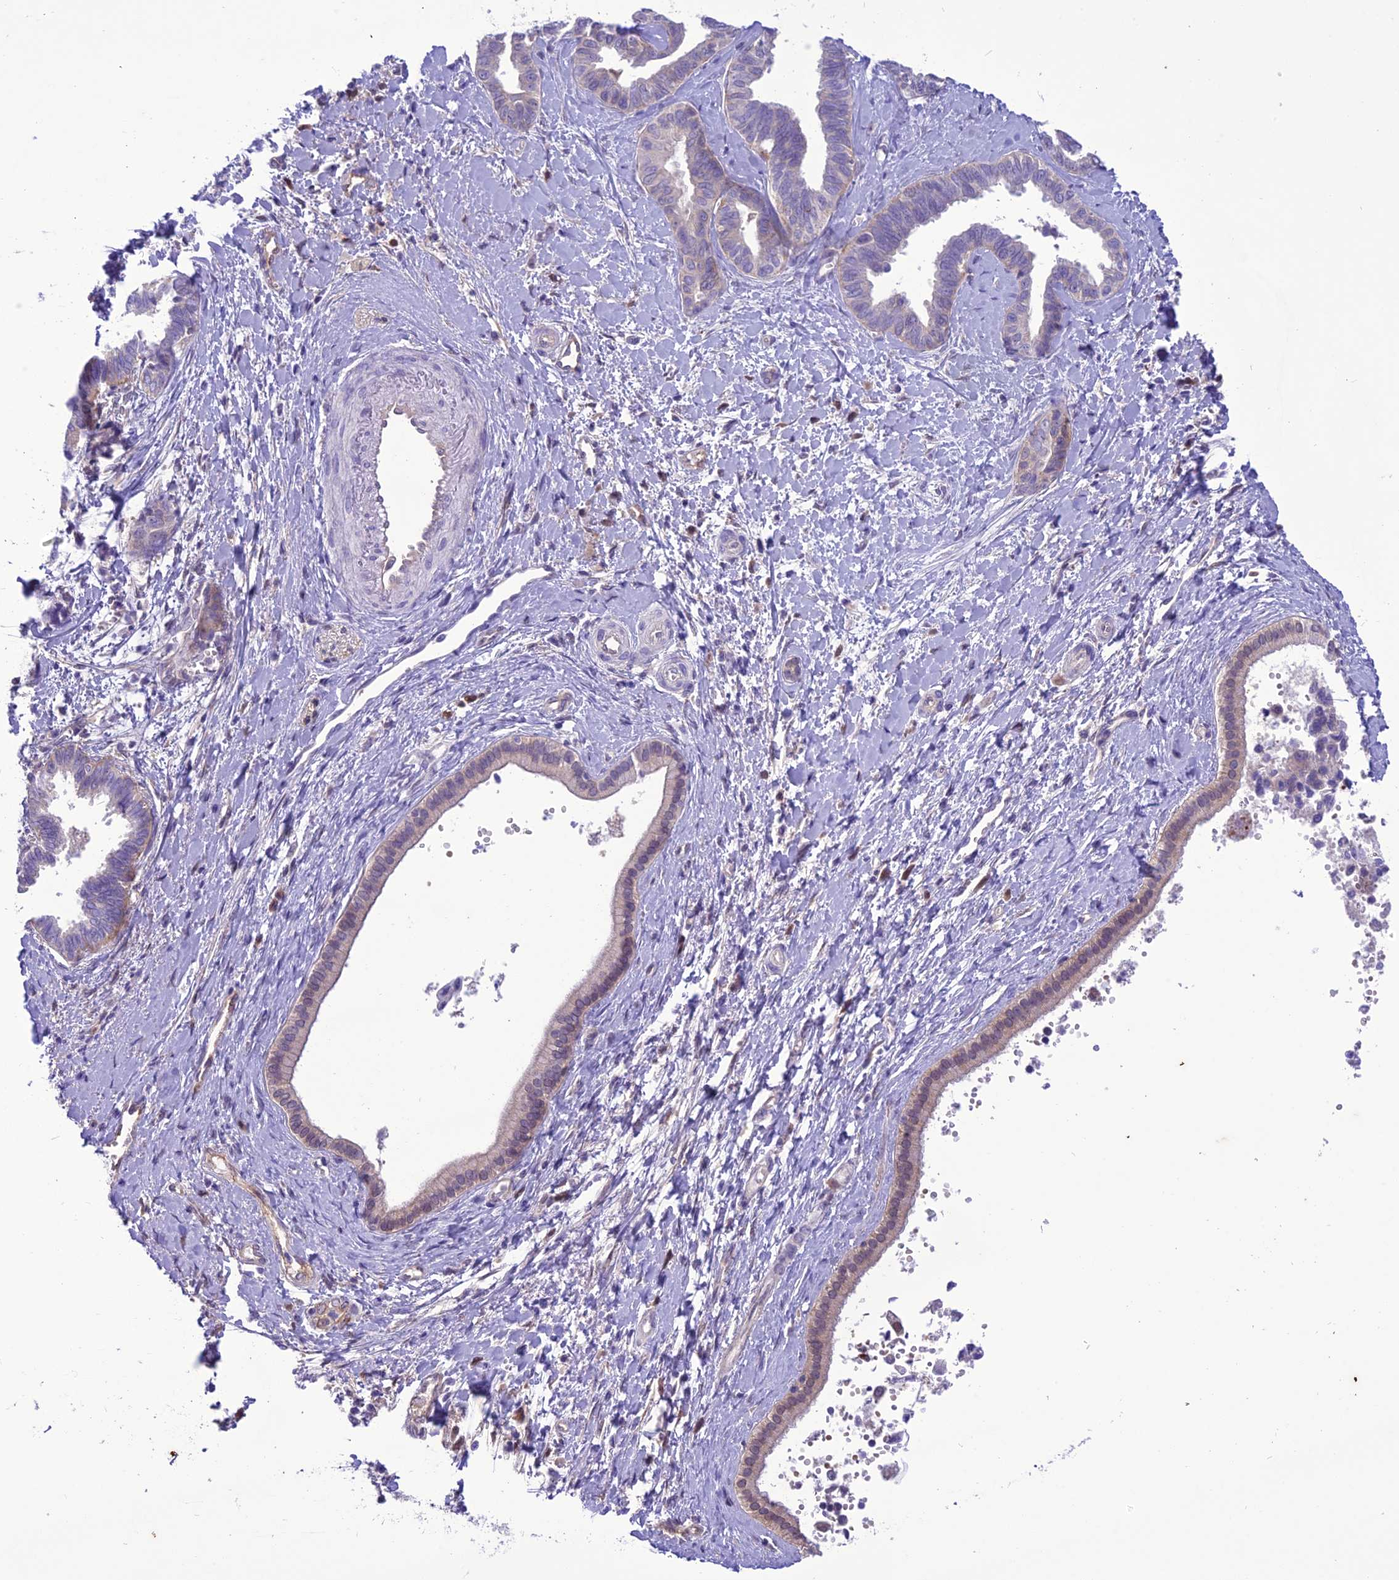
{"staining": {"intensity": "negative", "quantity": "none", "location": "none"}, "tissue": "liver cancer", "cell_type": "Tumor cells", "image_type": "cancer", "snomed": [{"axis": "morphology", "description": "Cholangiocarcinoma"}, {"axis": "topography", "description": "Liver"}], "caption": "There is no significant expression in tumor cells of cholangiocarcinoma (liver). Brightfield microscopy of IHC stained with DAB (3,3'-diaminobenzidine) (brown) and hematoxylin (blue), captured at high magnification.", "gene": "BORCS6", "patient": {"sex": "female", "age": 77}}